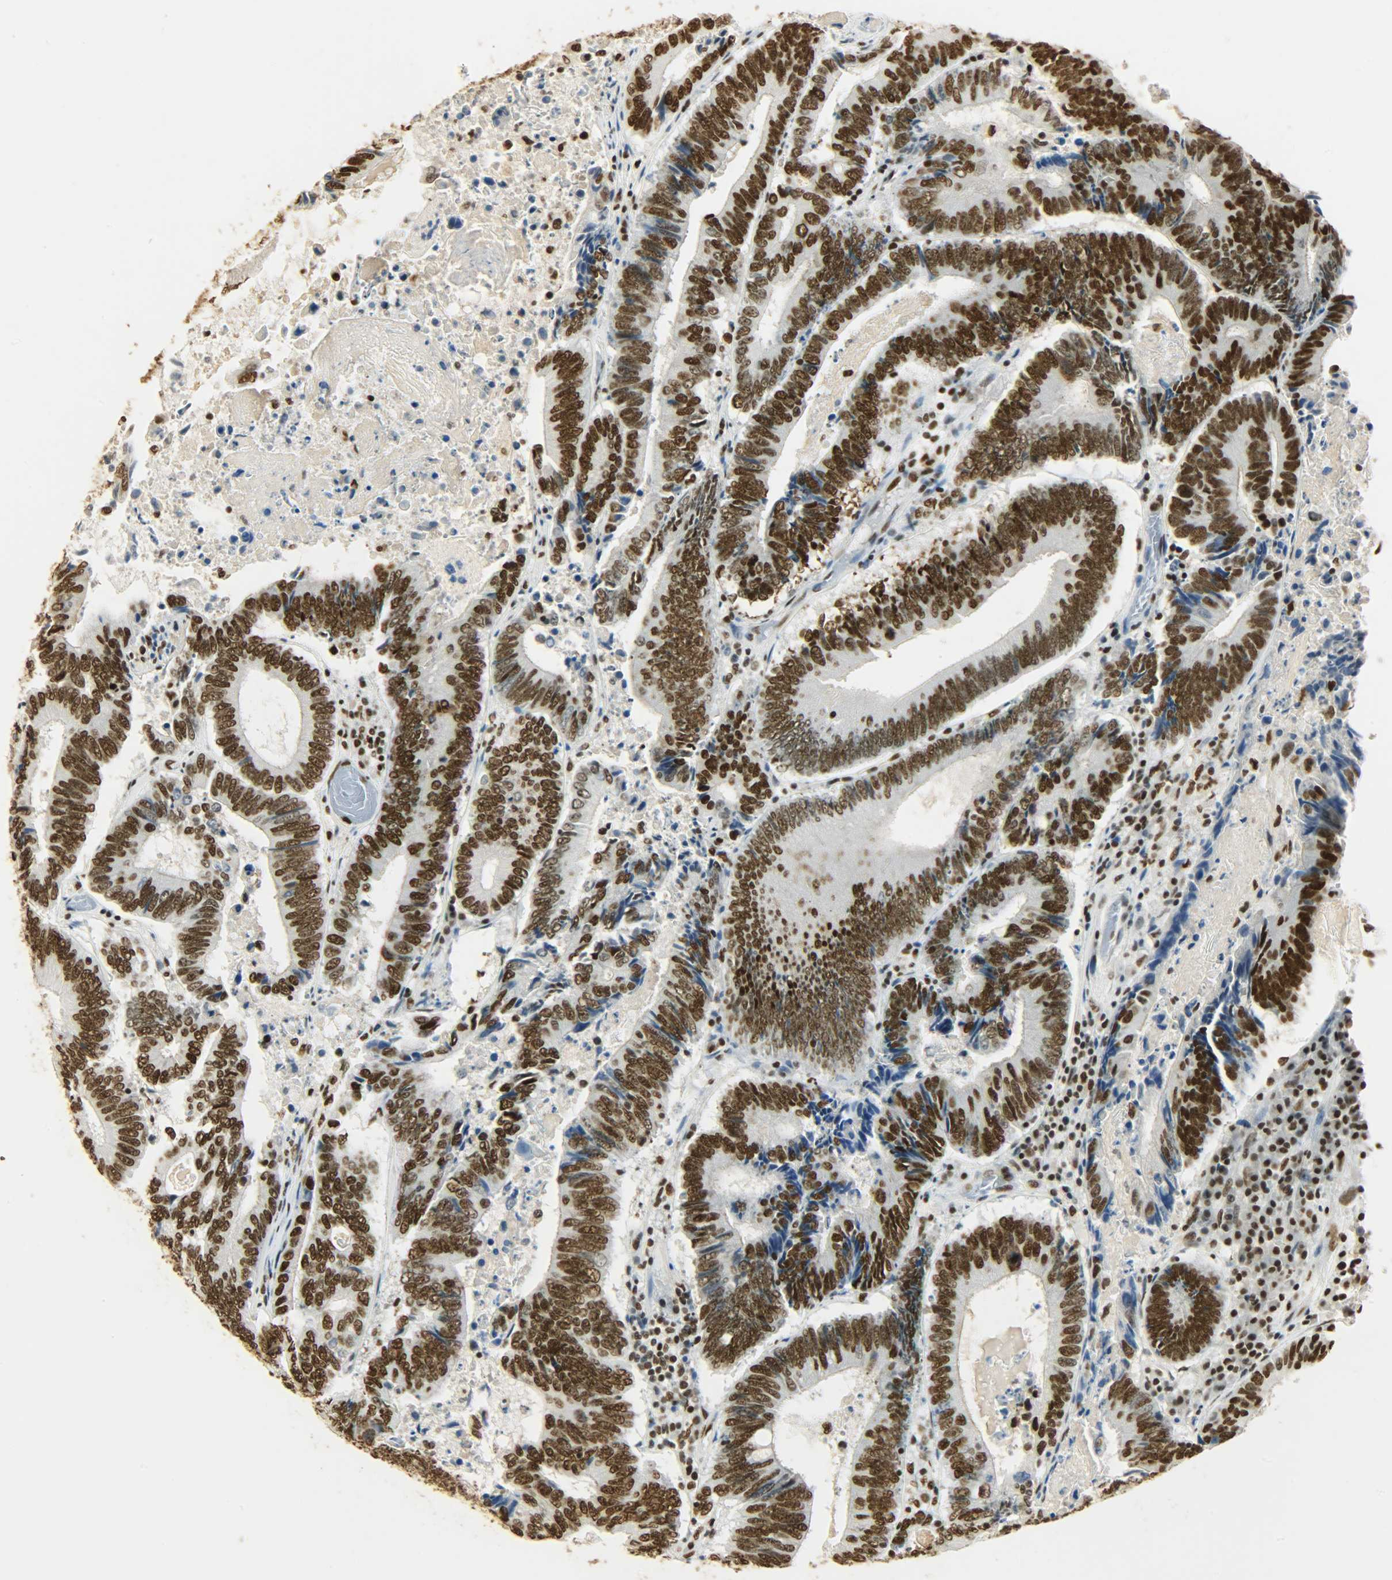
{"staining": {"intensity": "strong", "quantity": ">75%", "location": "nuclear"}, "tissue": "colorectal cancer", "cell_type": "Tumor cells", "image_type": "cancer", "snomed": [{"axis": "morphology", "description": "Adenocarcinoma, NOS"}, {"axis": "topography", "description": "Colon"}], "caption": "Protein analysis of adenocarcinoma (colorectal) tissue exhibits strong nuclear expression in approximately >75% of tumor cells.", "gene": "KHDRBS1", "patient": {"sex": "female", "age": 78}}